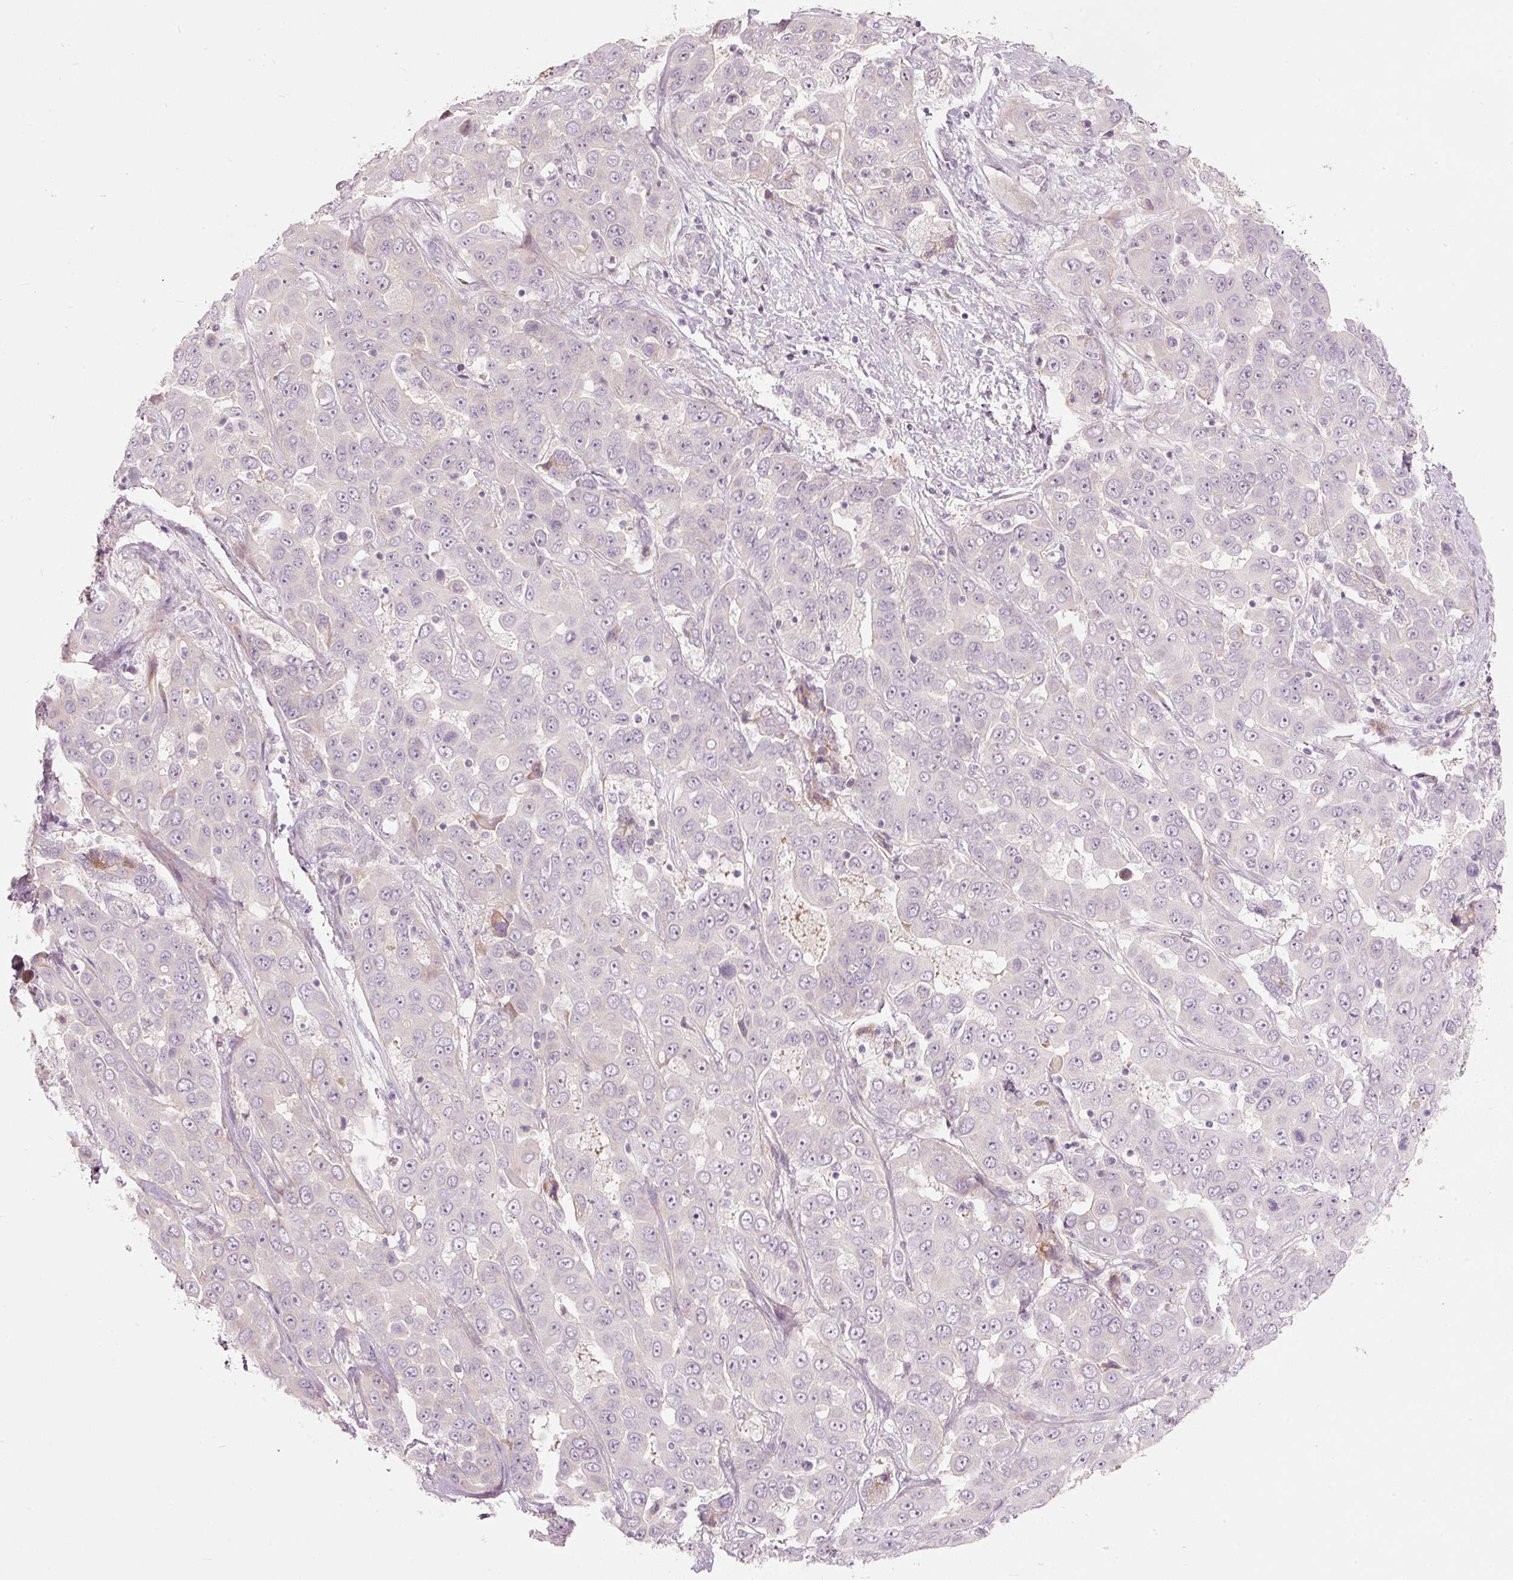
{"staining": {"intensity": "negative", "quantity": "none", "location": "none"}, "tissue": "liver cancer", "cell_type": "Tumor cells", "image_type": "cancer", "snomed": [{"axis": "morphology", "description": "Cholangiocarcinoma"}, {"axis": "topography", "description": "Liver"}], "caption": "An IHC micrograph of cholangiocarcinoma (liver) is shown. There is no staining in tumor cells of cholangiocarcinoma (liver).", "gene": "SLC20A1", "patient": {"sex": "female", "age": 52}}